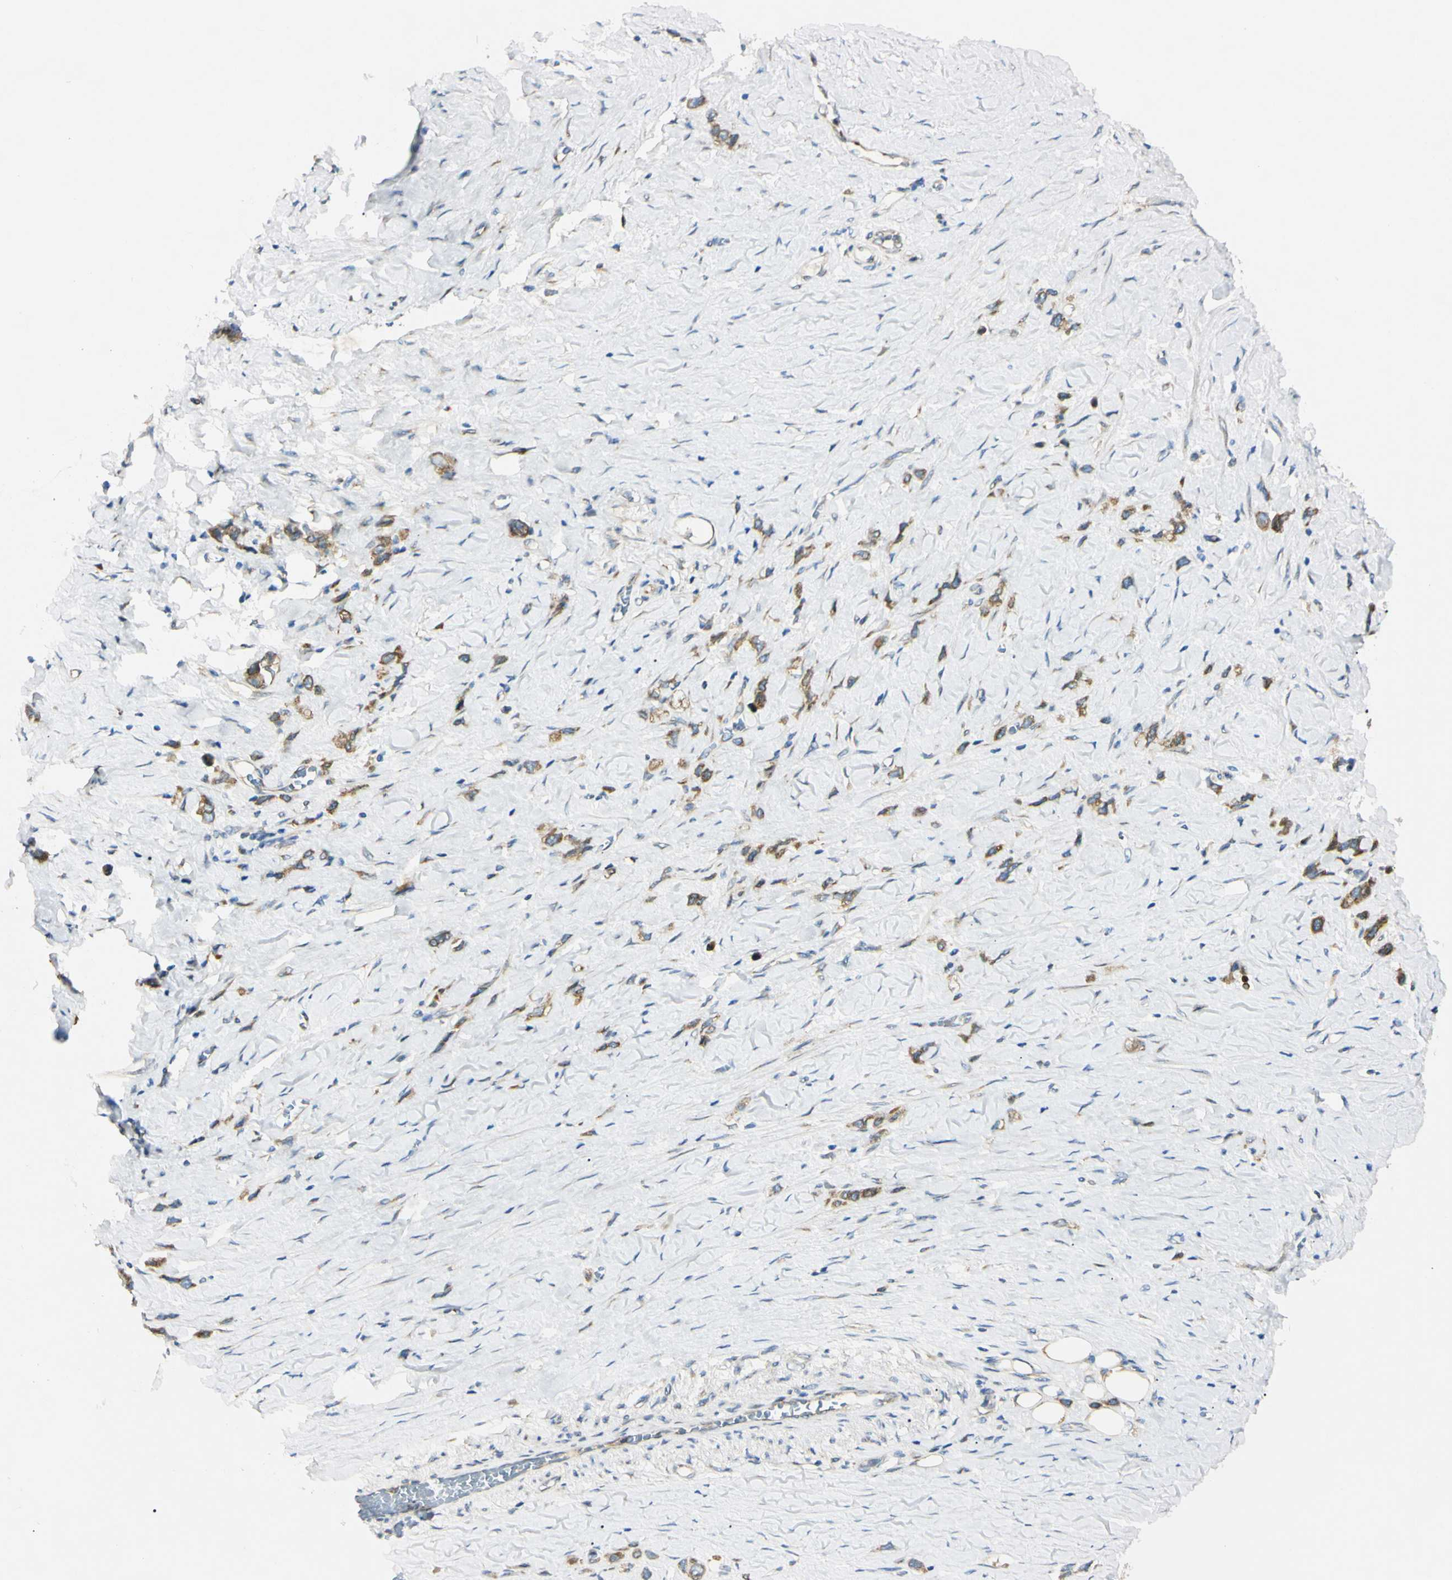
{"staining": {"intensity": "moderate", "quantity": ">75%", "location": "cytoplasmic/membranous"}, "tissue": "stomach cancer", "cell_type": "Tumor cells", "image_type": "cancer", "snomed": [{"axis": "morphology", "description": "Normal tissue, NOS"}, {"axis": "morphology", "description": "Adenocarcinoma, NOS"}, {"axis": "morphology", "description": "Adenocarcinoma, High grade"}, {"axis": "topography", "description": "Stomach, upper"}, {"axis": "topography", "description": "Stomach"}], "caption": "Immunohistochemical staining of human stomach cancer reveals moderate cytoplasmic/membranous protein expression in about >75% of tumor cells.", "gene": "IER3IP1", "patient": {"sex": "female", "age": 65}}